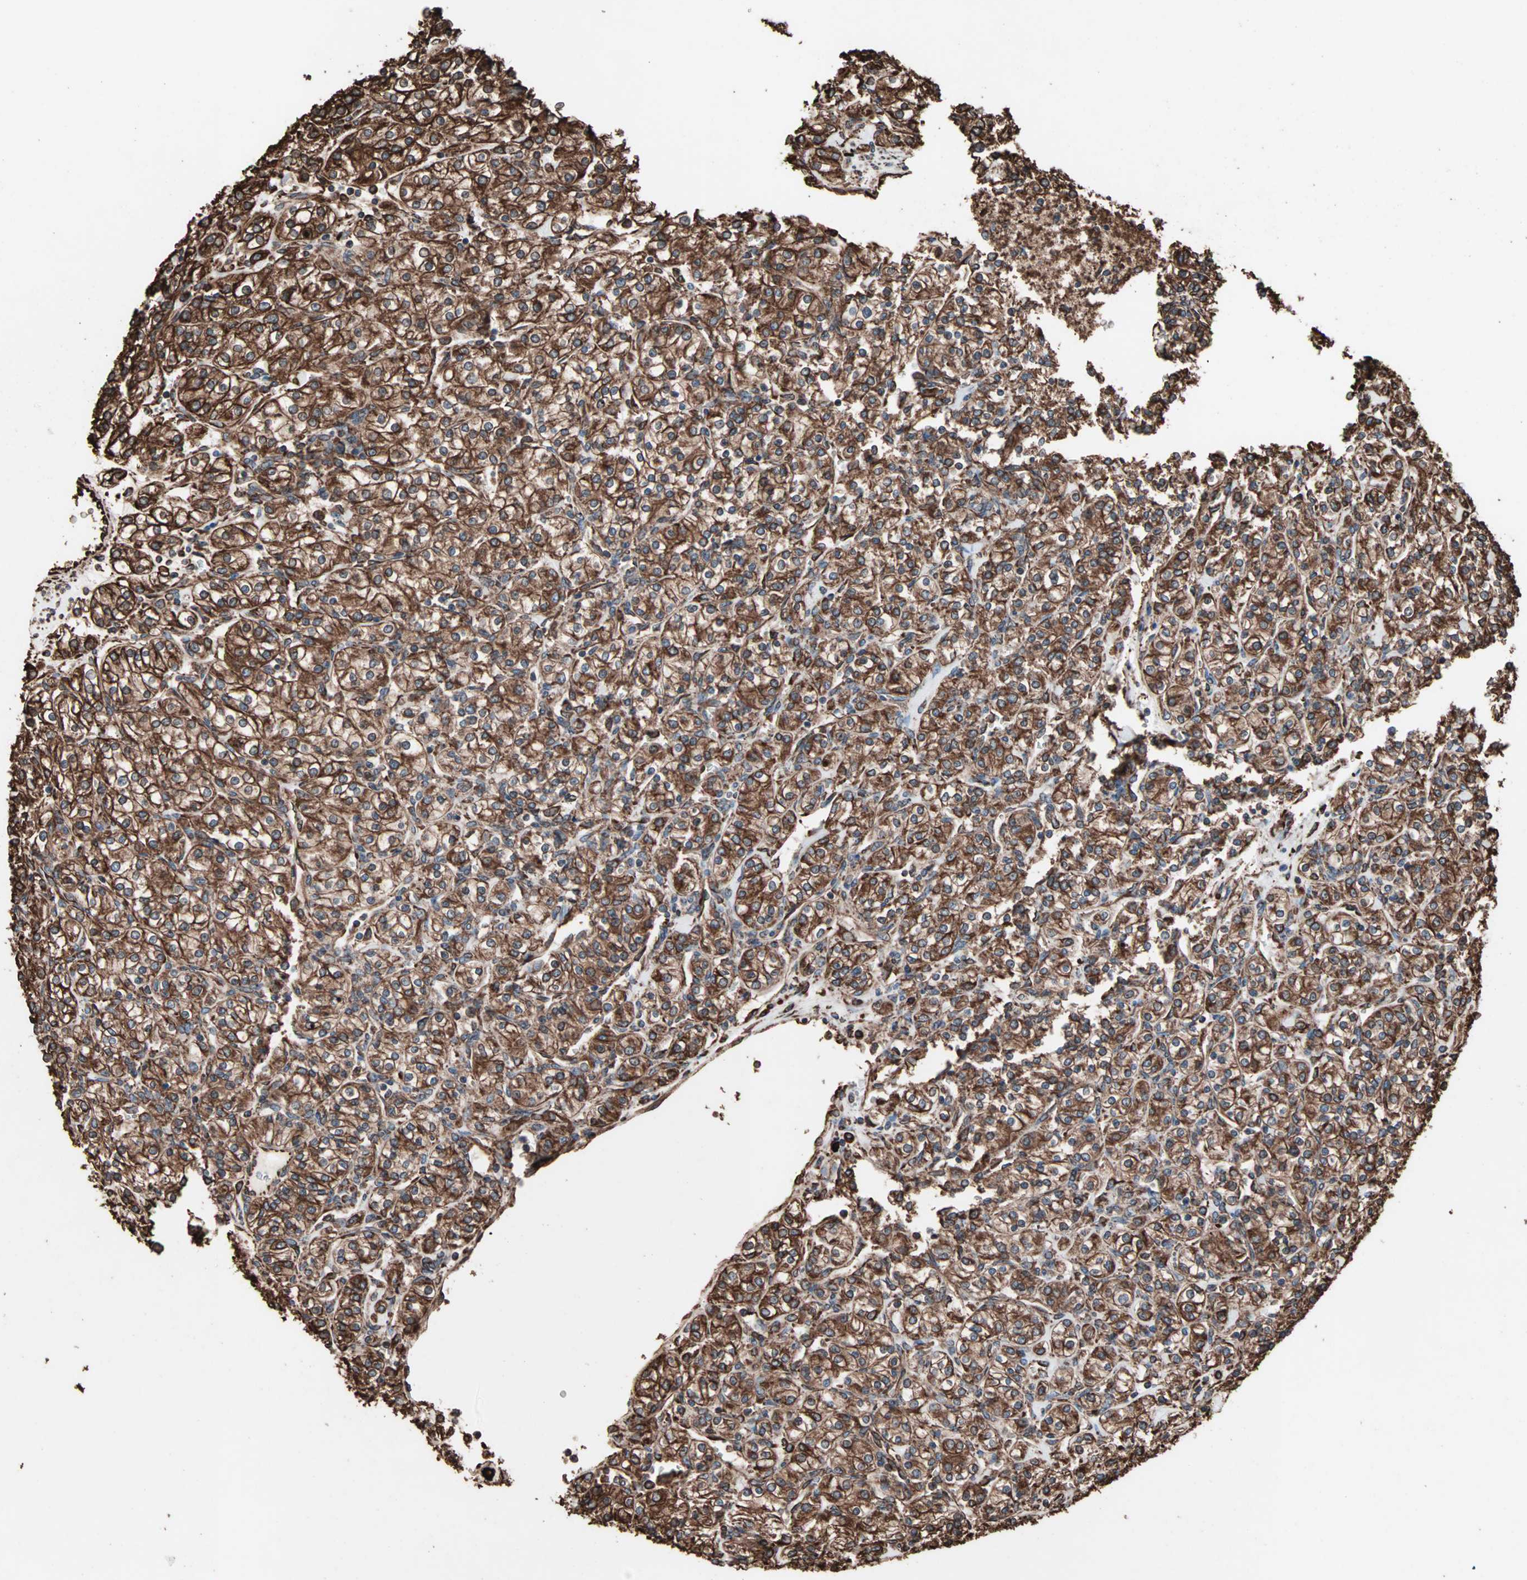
{"staining": {"intensity": "strong", "quantity": ">75%", "location": "cytoplasmic/membranous"}, "tissue": "renal cancer", "cell_type": "Tumor cells", "image_type": "cancer", "snomed": [{"axis": "morphology", "description": "Adenocarcinoma, NOS"}, {"axis": "topography", "description": "Kidney"}], "caption": "Immunohistochemical staining of renal adenocarcinoma demonstrates high levels of strong cytoplasmic/membranous protein positivity in approximately >75% of tumor cells.", "gene": "HSP90B1", "patient": {"sex": "male", "age": 77}}